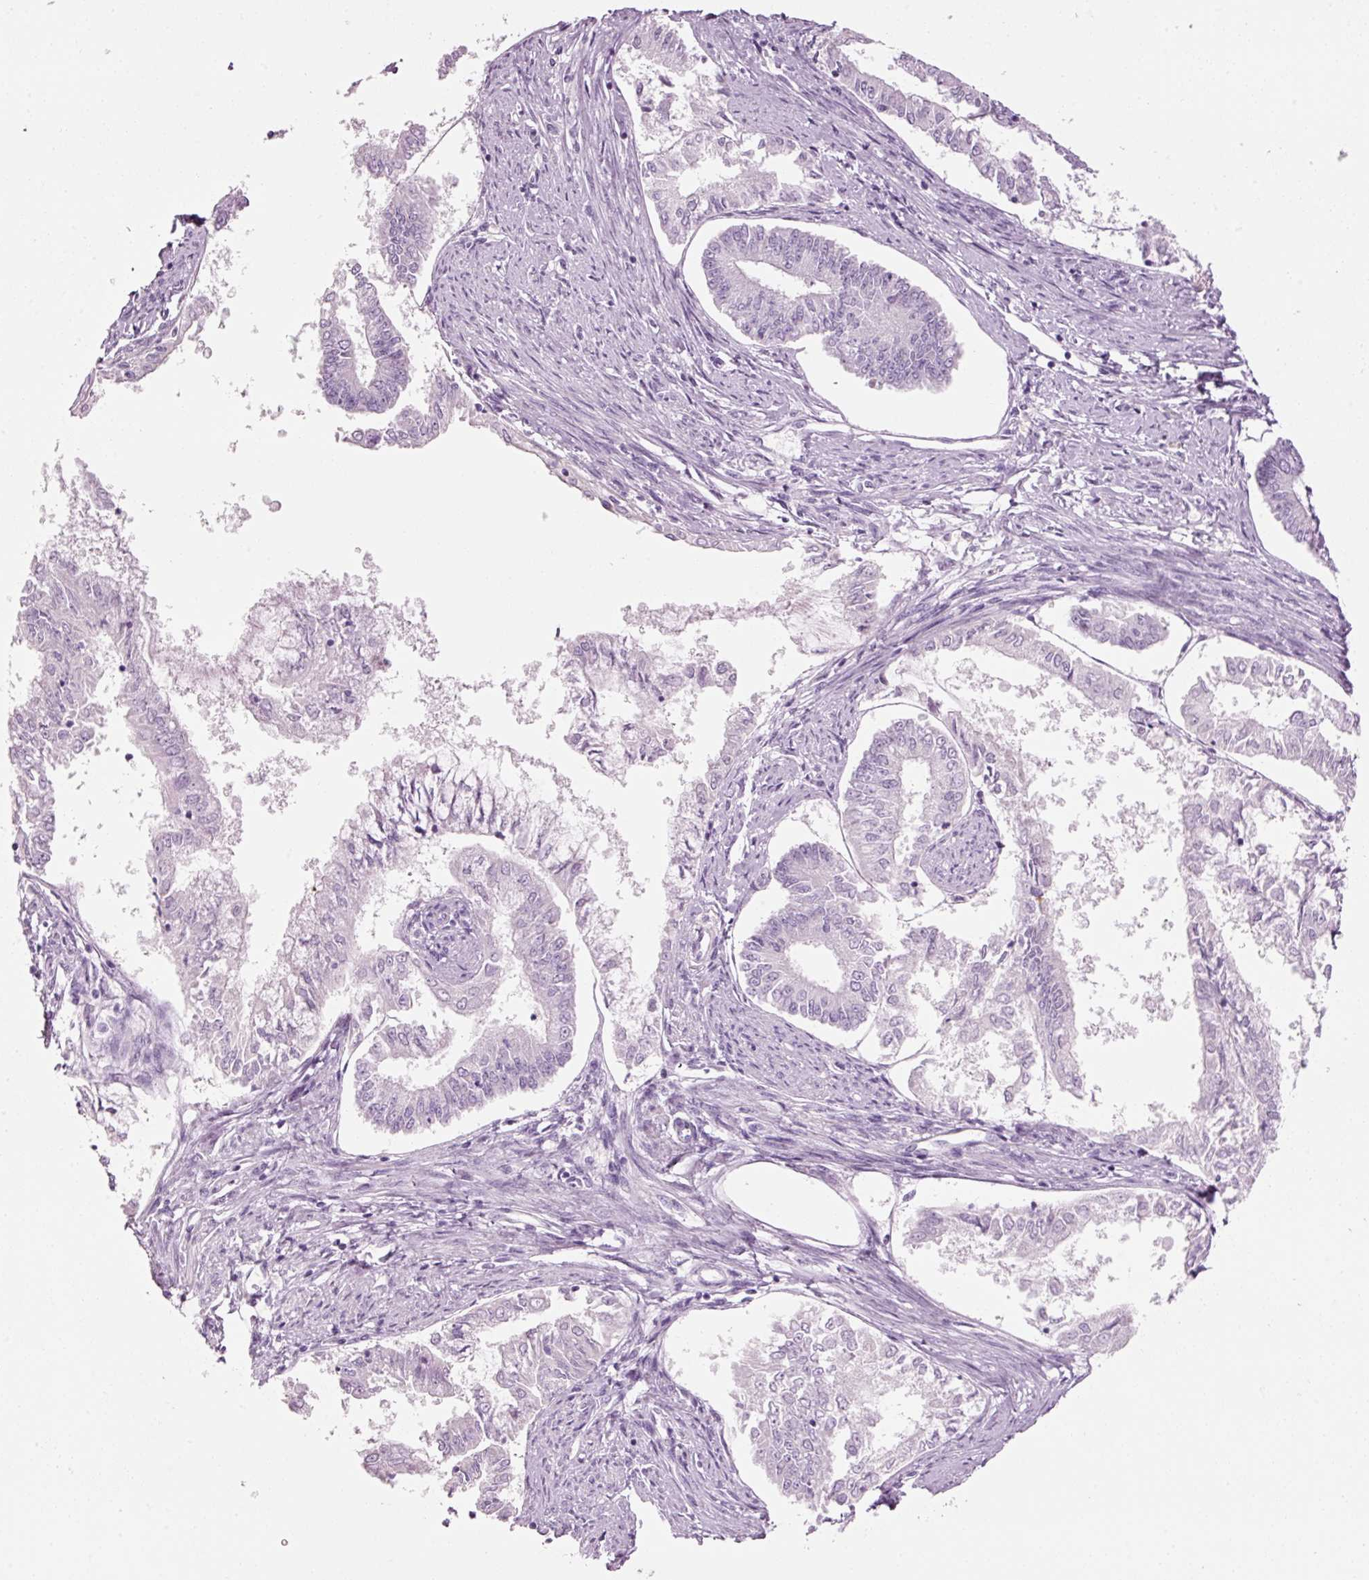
{"staining": {"intensity": "negative", "quantity": "none", "location": "none"}, "tissue": "endometrial cancer", "cell_type": "Tumor cells", "image_type": "cancer", "snomed": [{"axis": "morphology", "description": "Adenocarcinoma, NOS"}, {"axis": "topography", "description": "Endometrium"}], "caption": "This is an immunohistochemistry (IHC) histopathology image of human endometrial cancer. There is no expression in tumor cells.", "gene": "ANKRD20A1", "patient": {"sex": "female", "age": 76}}